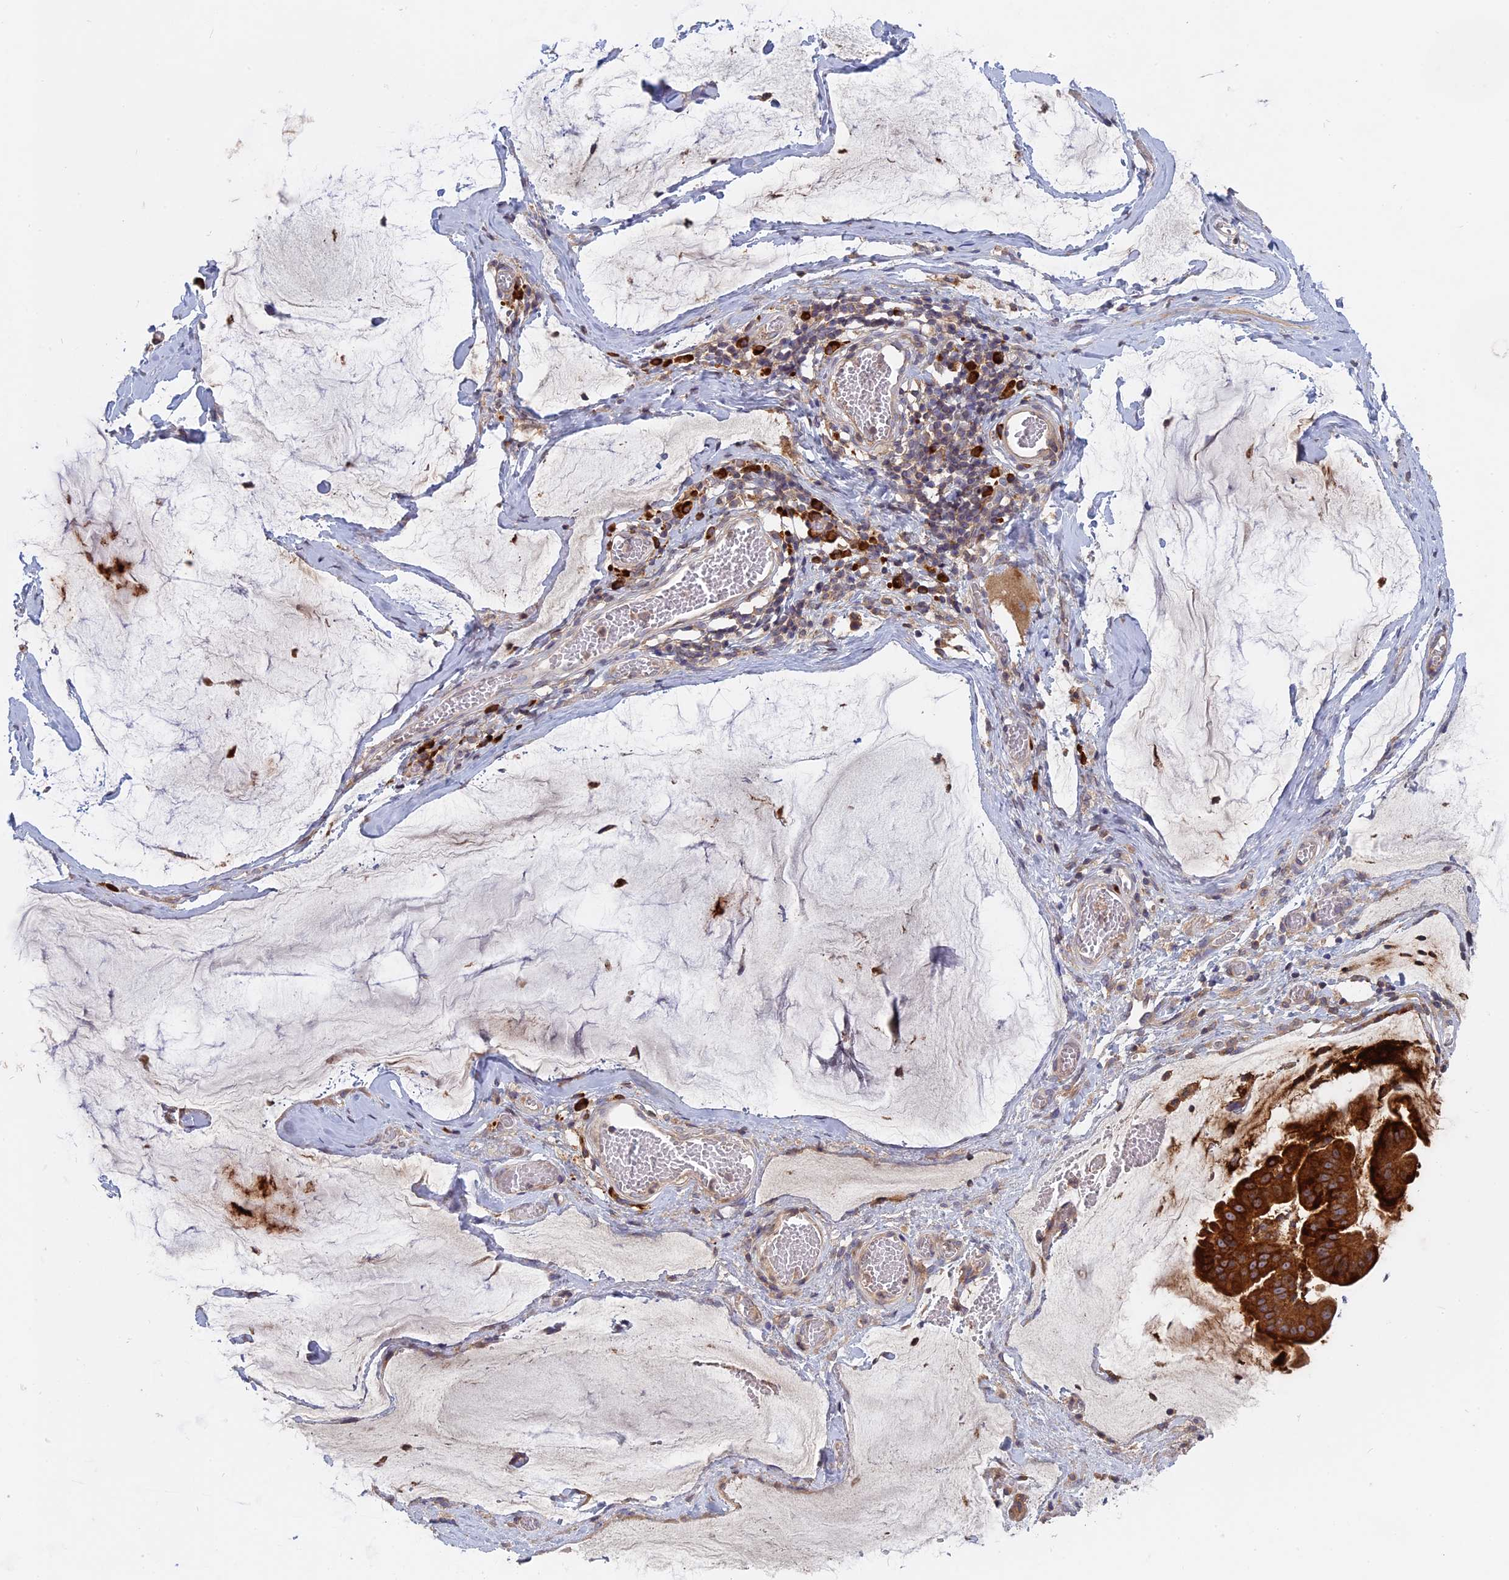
{"staining": {"intensity": "strong", "quantity": ">75%", "location": "cytoplasmic/membranous"}, "tissue": "ovarian cancer", "cell_type": "Tumor cells", "image_type": "cancer", "snomed": [{"axis": "morphology", "description": "Cystadenocarcinoma, mucinous, NOS"}, {"axis": "topography", "description": "Ovary"}], "caption": "Immunohistochemistry (IHC) of human ovarian cancer (mucinous cystadenocarcinoma) exhibits high levels of strong cytoplasmic/membranous expression in about >75% of tumor cells. The protein is stained brown, and the nuclei are stained in blue (DAB (3,3'-diaminobenzidine) IHC with brightfield microscopy, high magnification).", "gene": "TMEM208", "patient": {"sex": "female", "age": 73}}